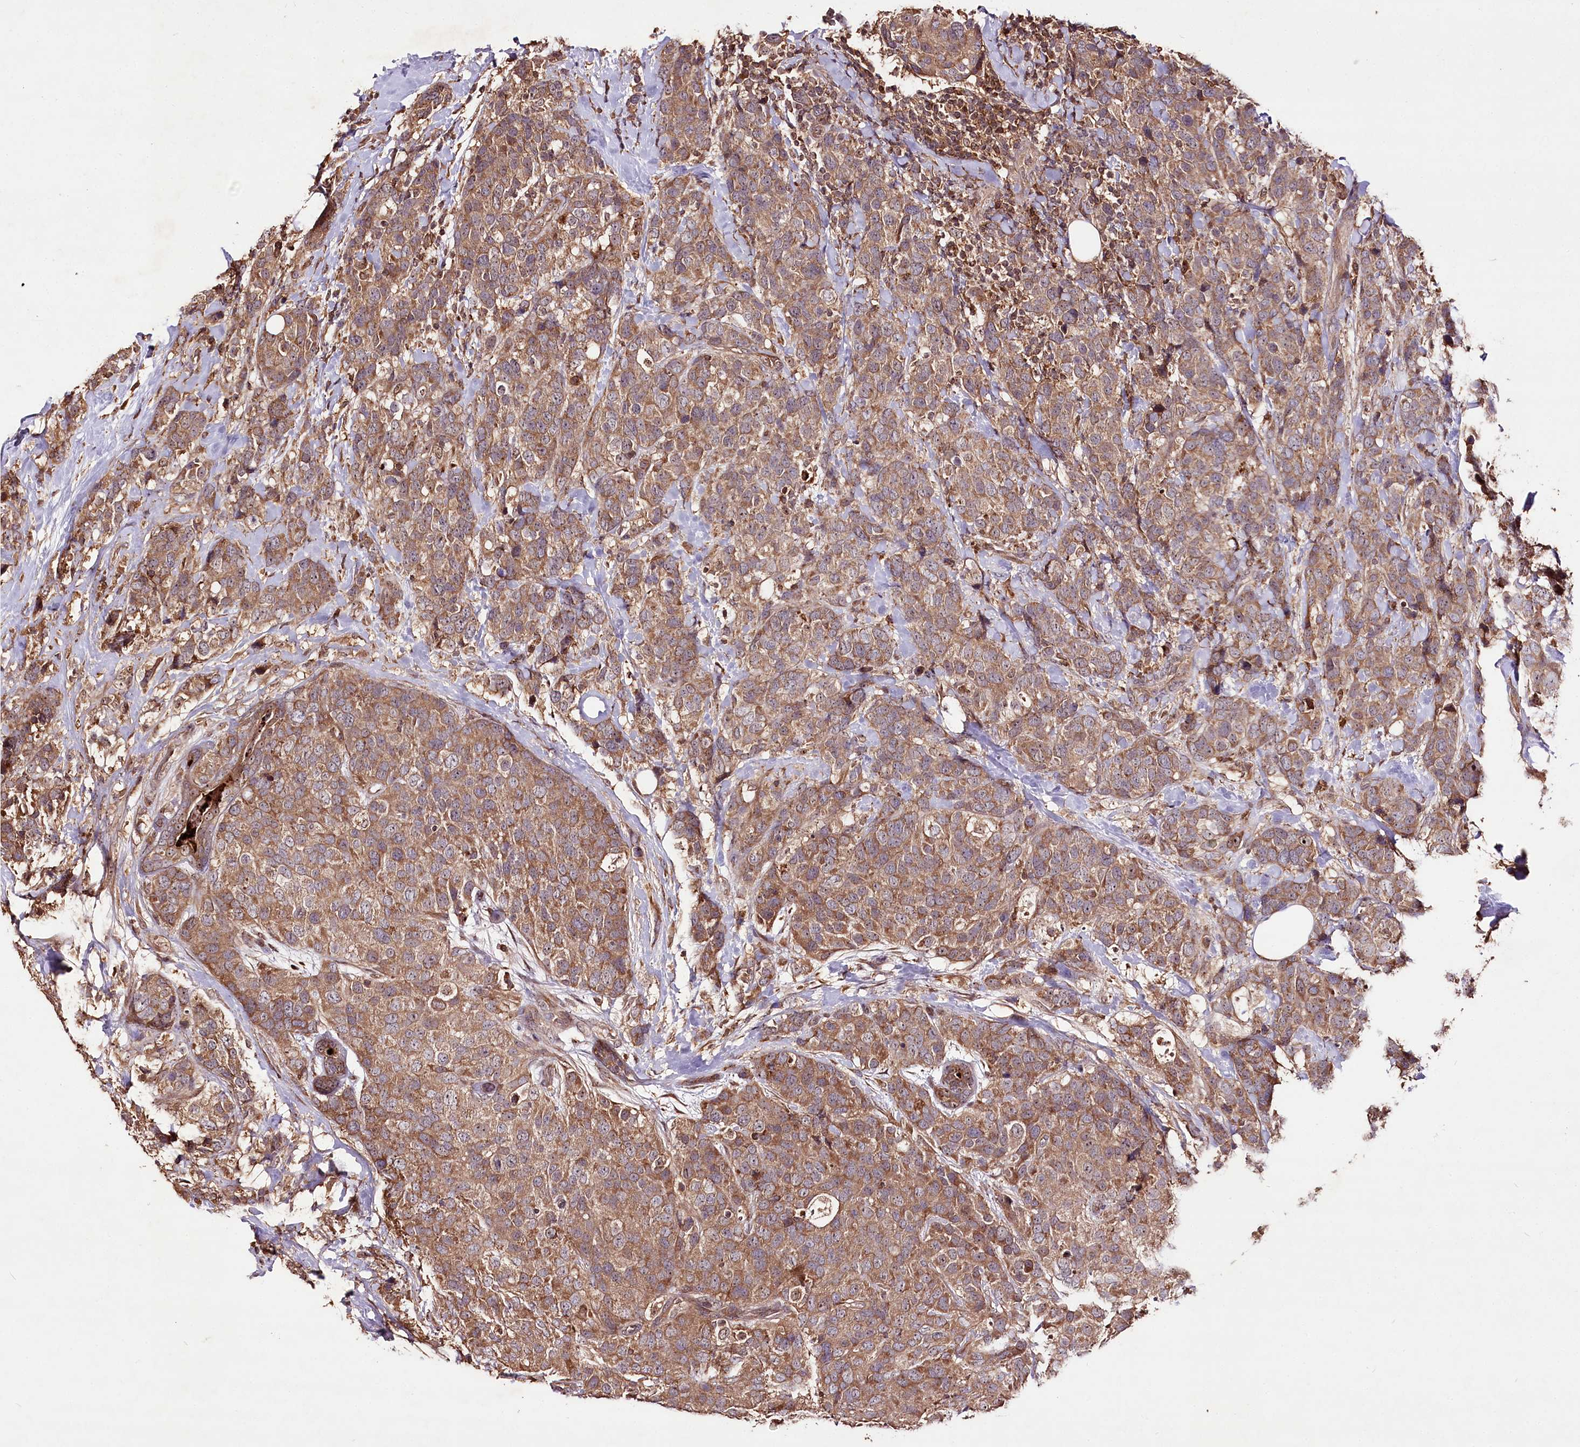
{"staining": {"intensity": "moderate", "quantity": ">75%", "location": "cytoplasmic/membranous"}, "tissue": "breast cancer", "cell_type": "Tumor cells", "image_type": "cancer", "snomed": [{"axis": "morphology", "description": "Lobular carcinoma"}, {"axis": "topography", "description": "Breast"}], "caption": "Breast cancer (lobular carcinoma) stained with DAB (3,3'-diaminobenzidine) IHC displays medium levels of moderate cytoplasmic/membranous positivity in approximately >75% of tumor cells. (brown staining indicates protein expression, while blue staining denotes nuclei).", "gene": "FAM53B", "patient": {"sex": "female", "age": 59}}